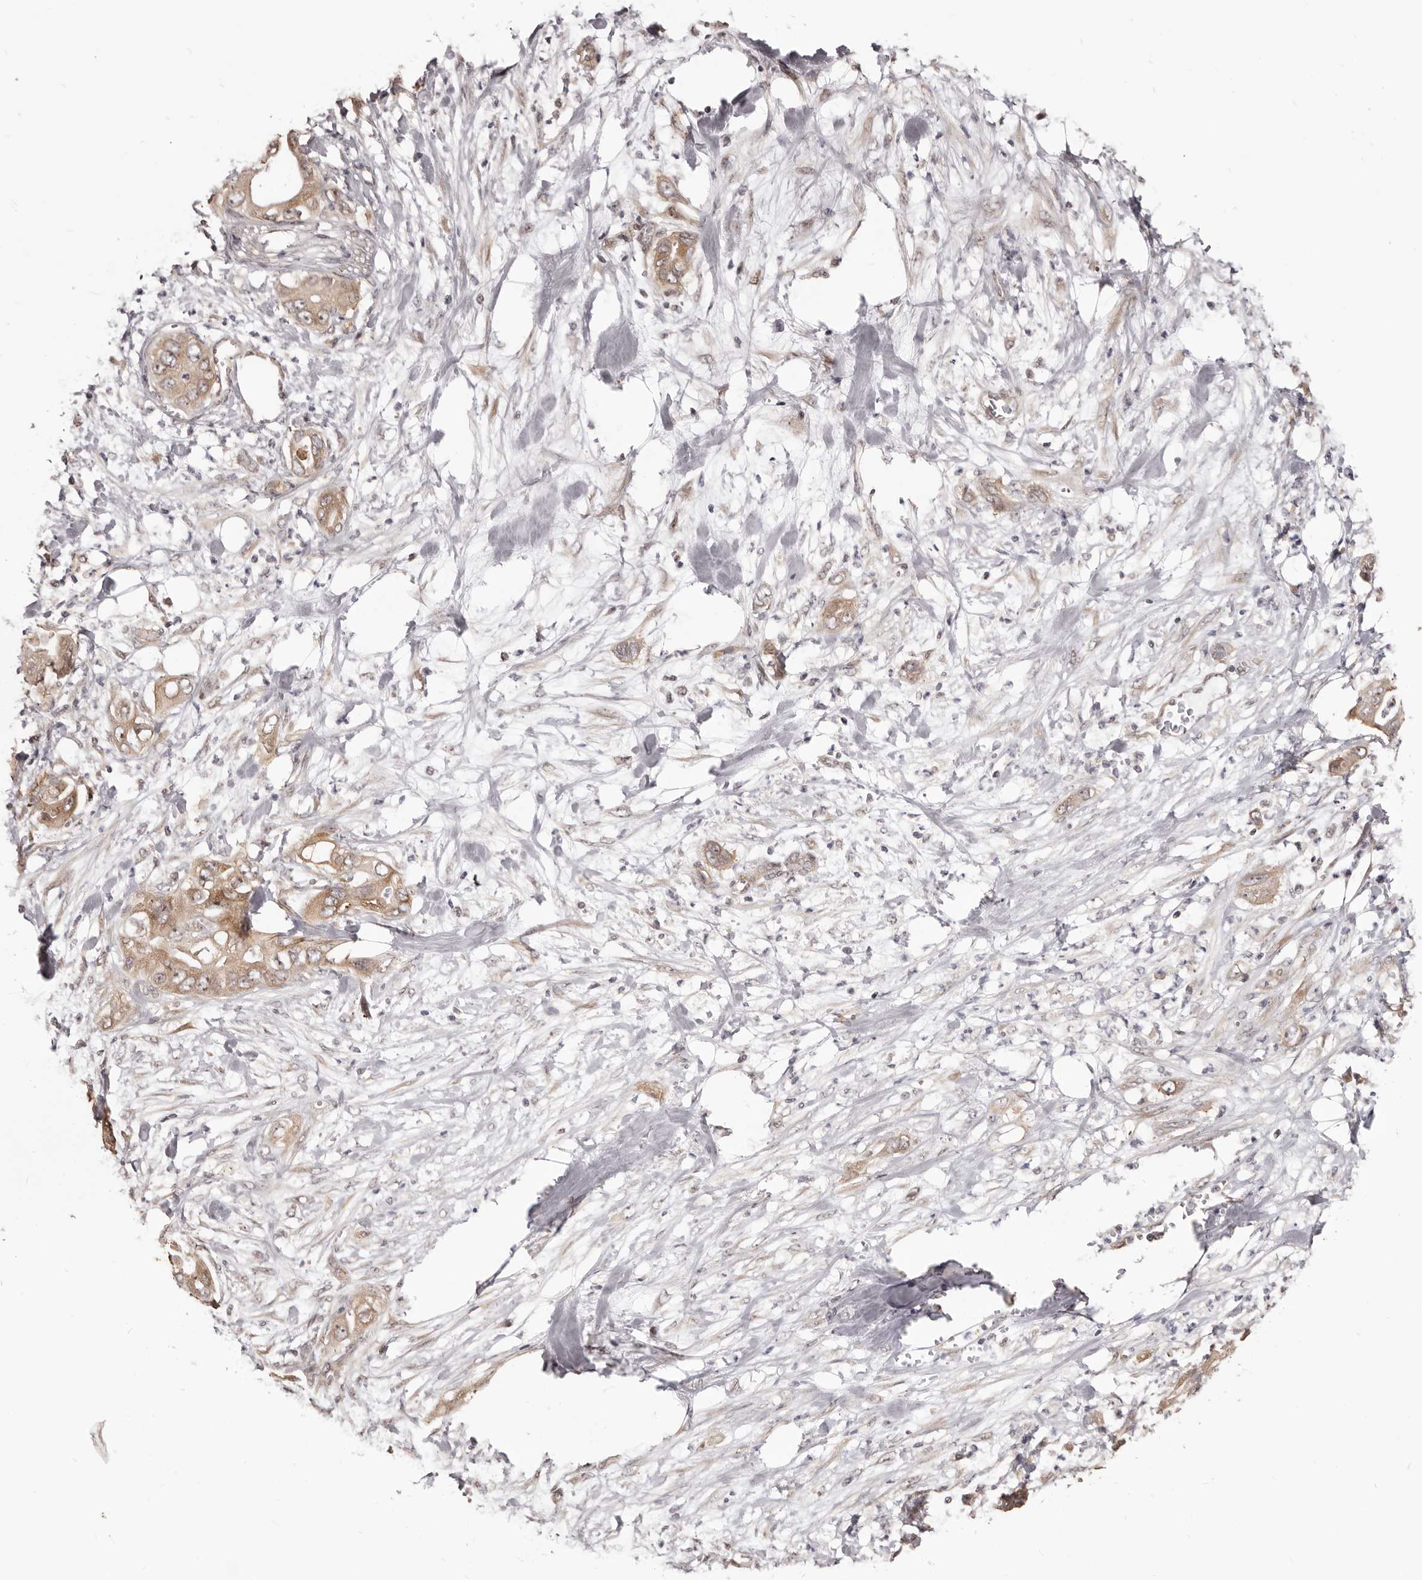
{"staining": {"intensity": "moderate", "quantity": ">75%", "location": "cytoplasmic/membranous,nuclear"}, "tissue": "pancreatic cancer", "cell_type": "Tumor cells", "image_type": "cancer", "snomed": [{"axis": "morphology", "description": "Adenocarcinoma, NOS"}, {"axis": "topography", "description": "Pancreas"}], "caption": "IHC (DAB) staining of pancreatic adenocarcinoma displays moderate cytoplasmic/membranous and nuclear protein expression in about >75% of tumor cells.", "gene": "NOL12", "patient": {"sex": "female", "age": 78}}